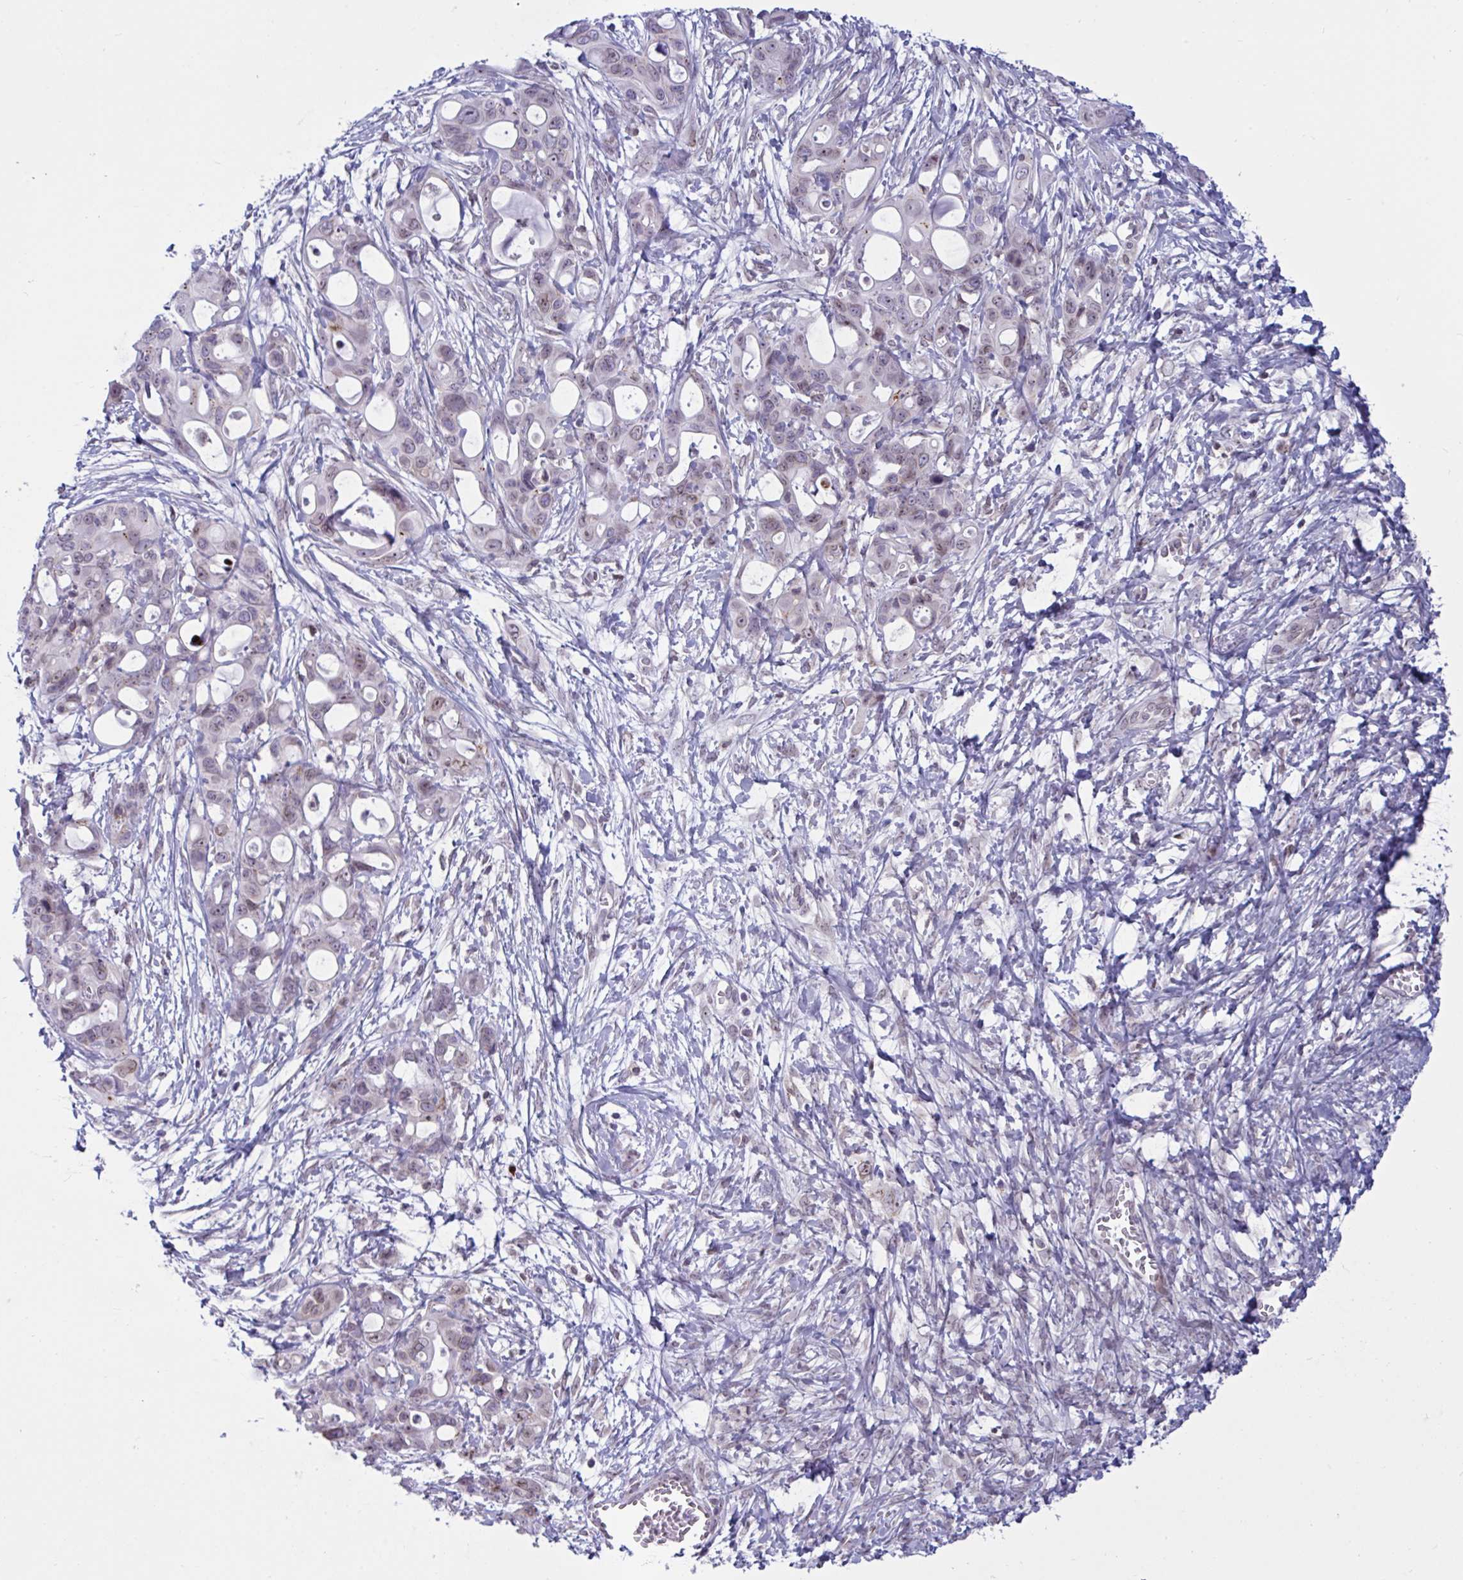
{"staining": {"intensity": "weak", "quantity": ">75%", "location": "nuclear"}, "tissue": "ovarian cancer", "cell_type": "Tumor cells", "image_type": "cancer", "snomed": [{"axis": "morphology", "description": "Cystadenocarcinoma, mucinous, NOS"}, {"axis": "topography", "description": "Ovary"}], "caption": "Protein analysis of mucinous cystadenocarcinoma (ovarian) tissue shows weak nuclear staining in approximately >75% of tumor cells. The protein is stained brown, and the nuclei are stained in blue (DAB (3,3'-diaminobenzidine) IHC with brightfield microscopy, high magnification).", "gene": "DOCK11", "patient": {"sex": "female", "age": 70}}